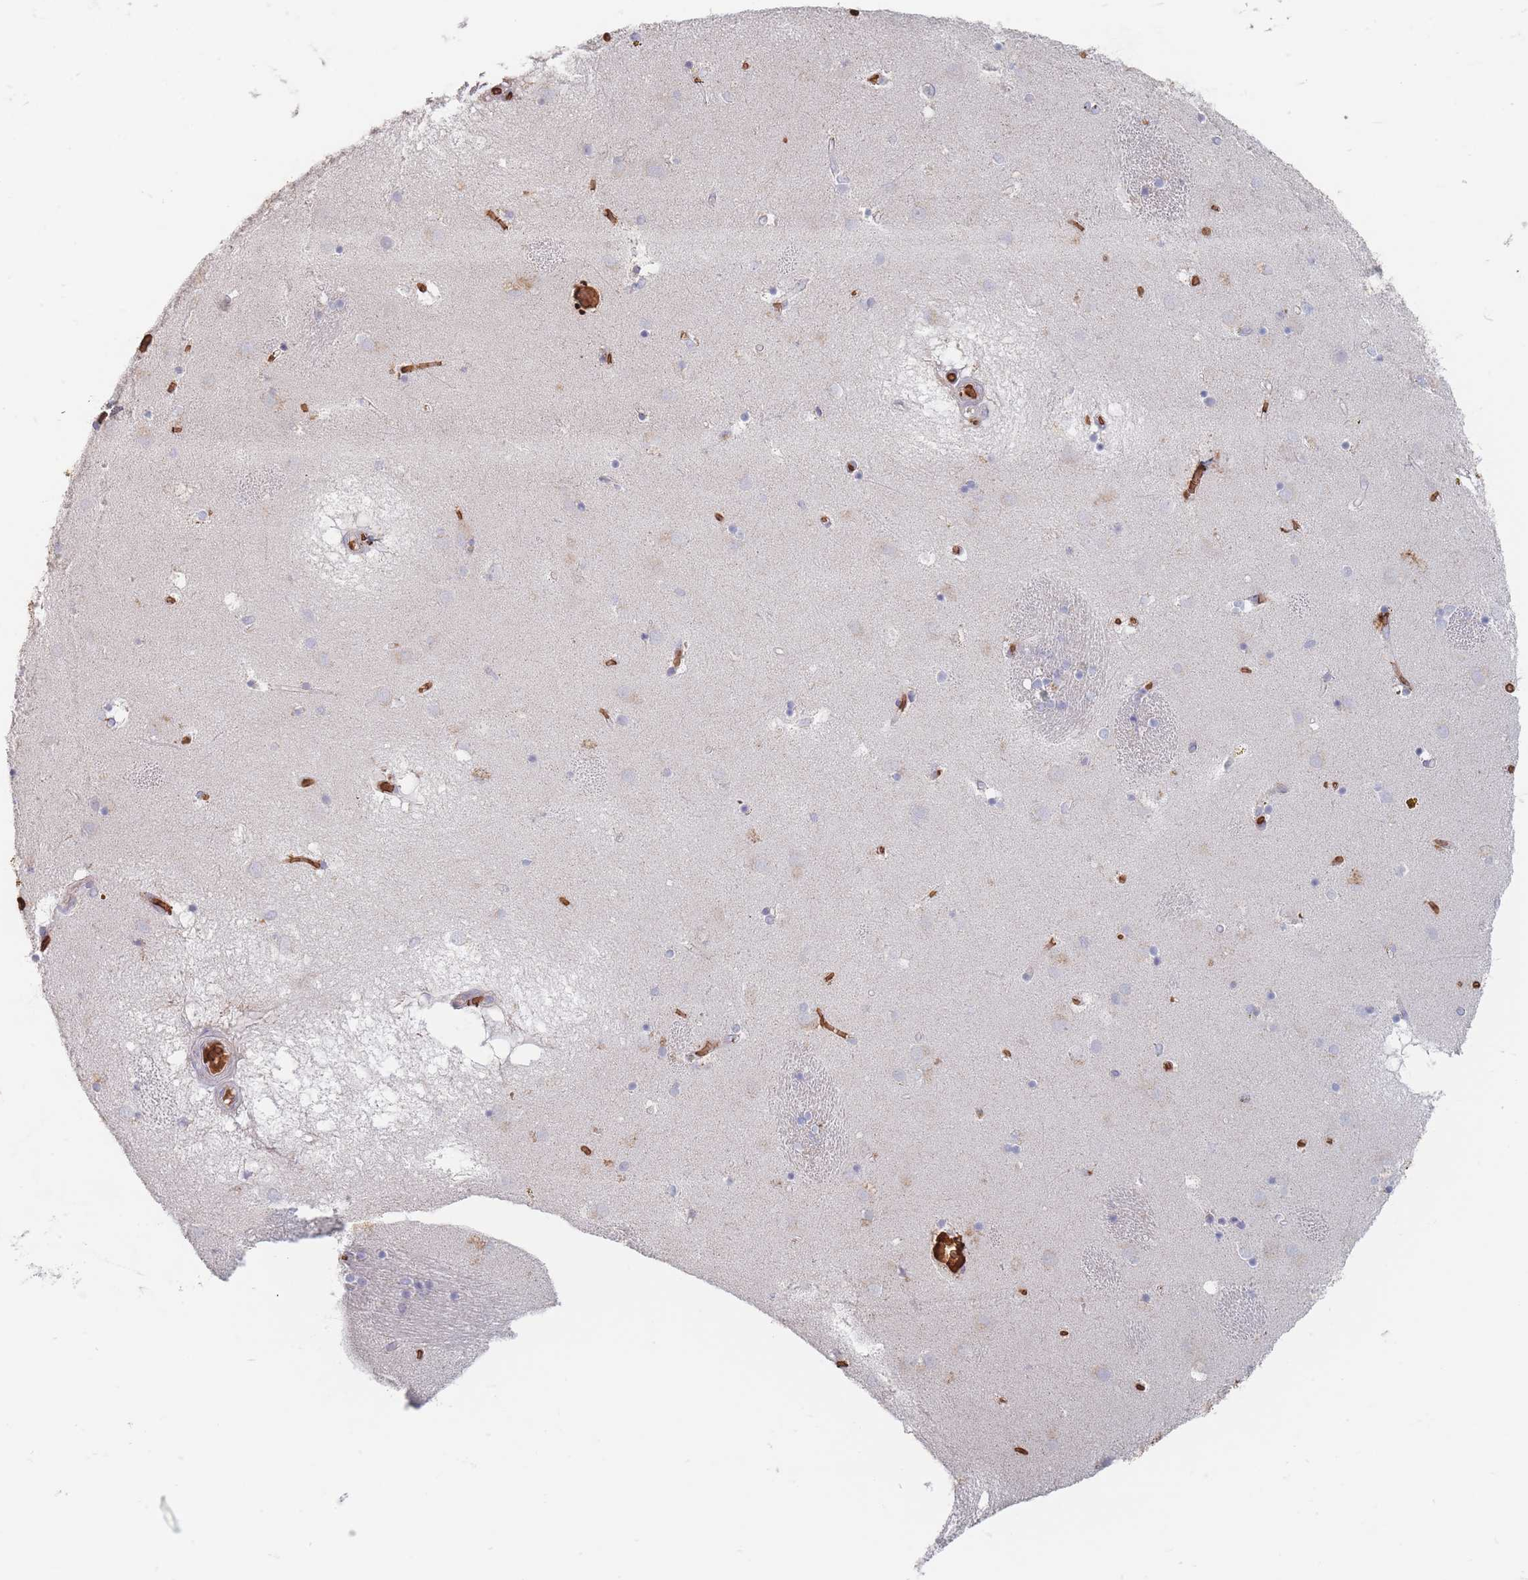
{"staining": {"intensity": "negative", "quantity": "none", "location": "none"}, "tissue": "caudate", "cell_type": "Glial cells", "image_type": "normal", "snomed": [{"axis": "morphology", "description": "Normal tissue, NOS"}, {"axis": "topography", "description": "Lateral ventricle wall"}], "caption": "Immunohistochemistry image of normal human caudate stained for a protein (brown), which displays no expression in glial cells.", "gene": "SLC2A6", "patient": {"sex": "male", "age": 70}}